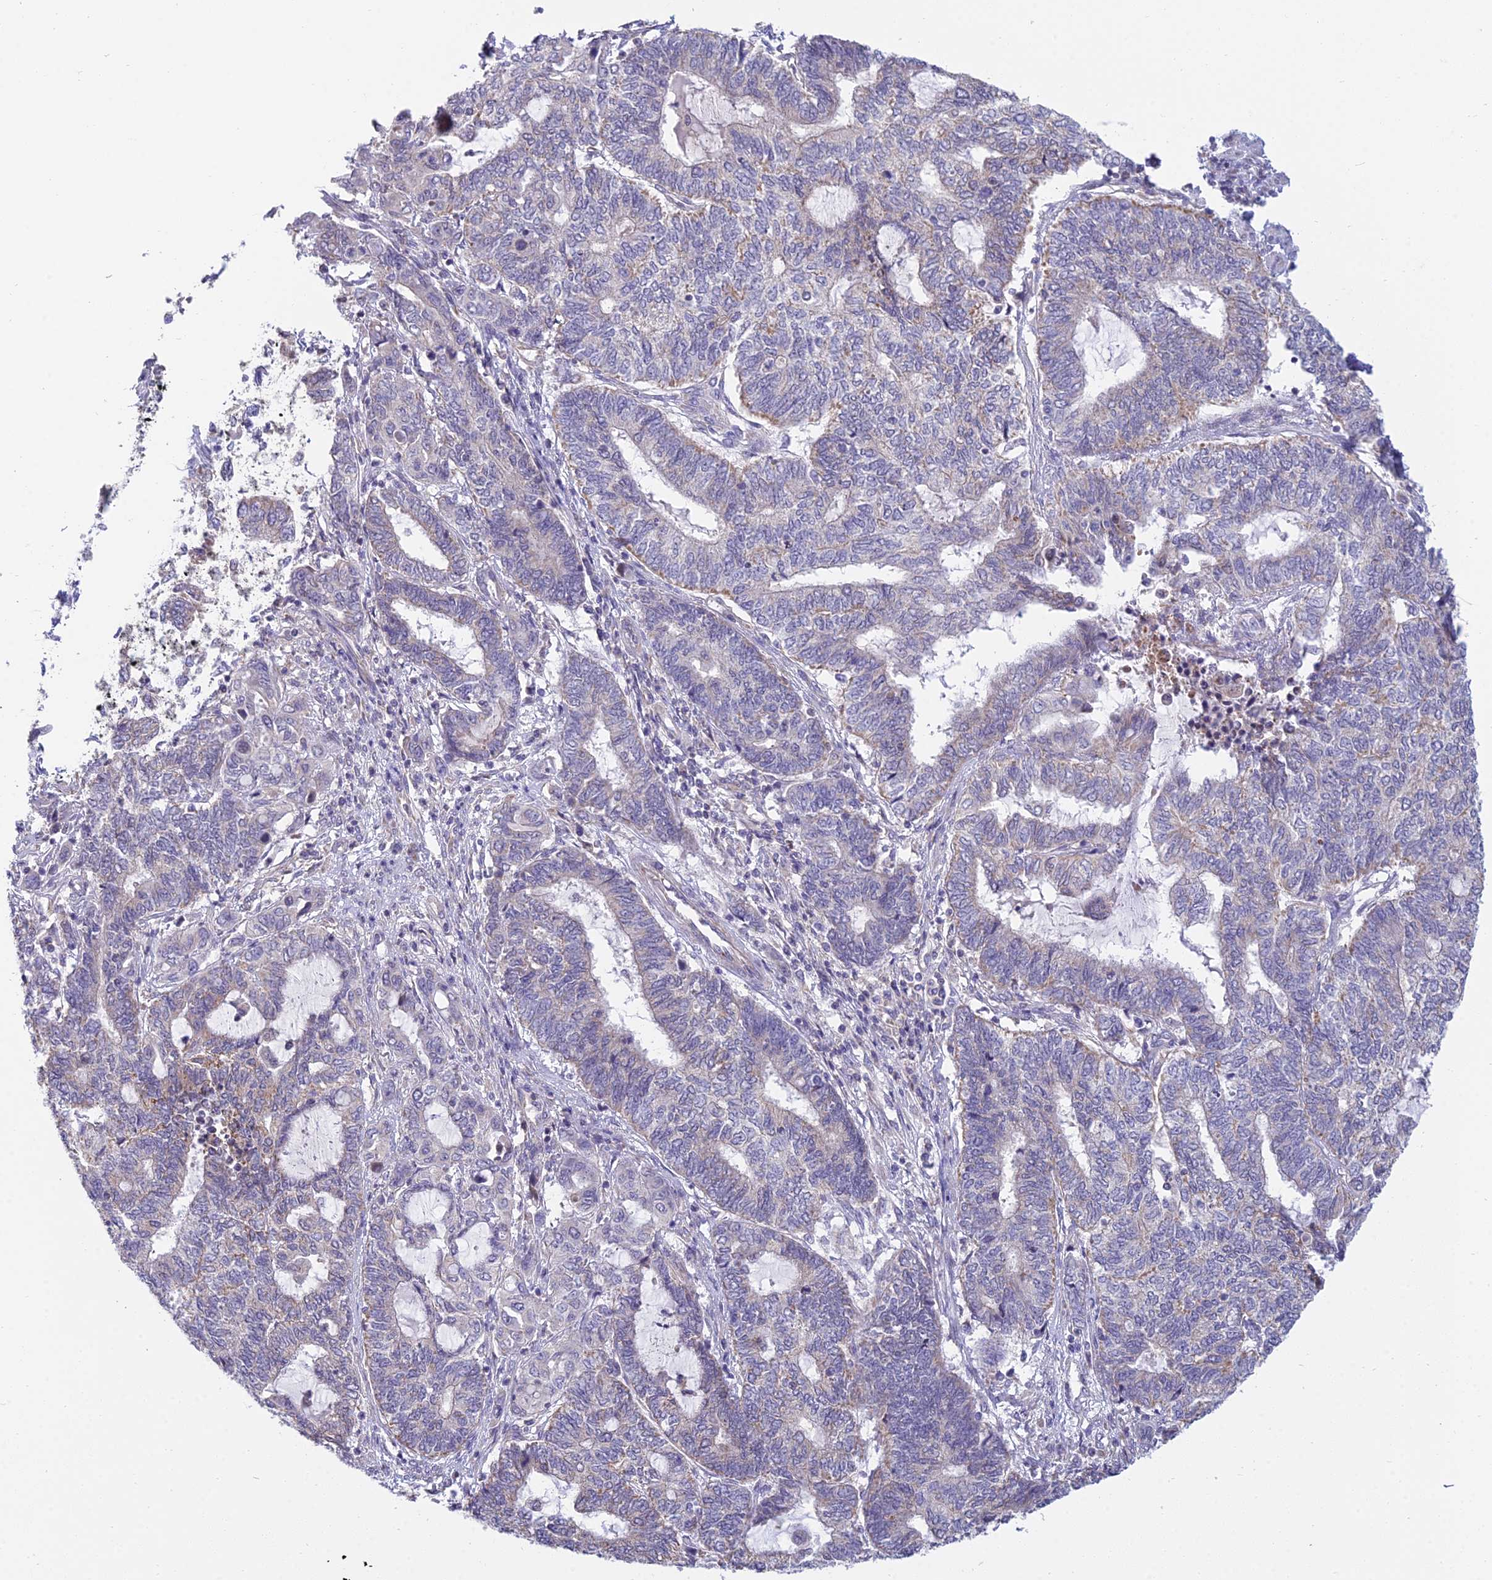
{"staining": {"intensity": "negative", "quantity": "none", "location": "none"}, "tissue": "endometrial cancer", "cell_type": "Tumor cells", "image_type": "cancer", "snomed": [{"axis": "morphology", "description": "Adenocarcinoma, NOS"}, {"axis": "topography", "description": "Uterus"}, {"axis": "topography", "description": "Endometrium"}], "caption": "DAB (3,3'-diaminobenzidine) immunohistochemical staining of human endometrial cancer reveals no significant expression in tumor cells.", "gene": "CFAP206", "patient": {"sex": "female", "age": 70}}